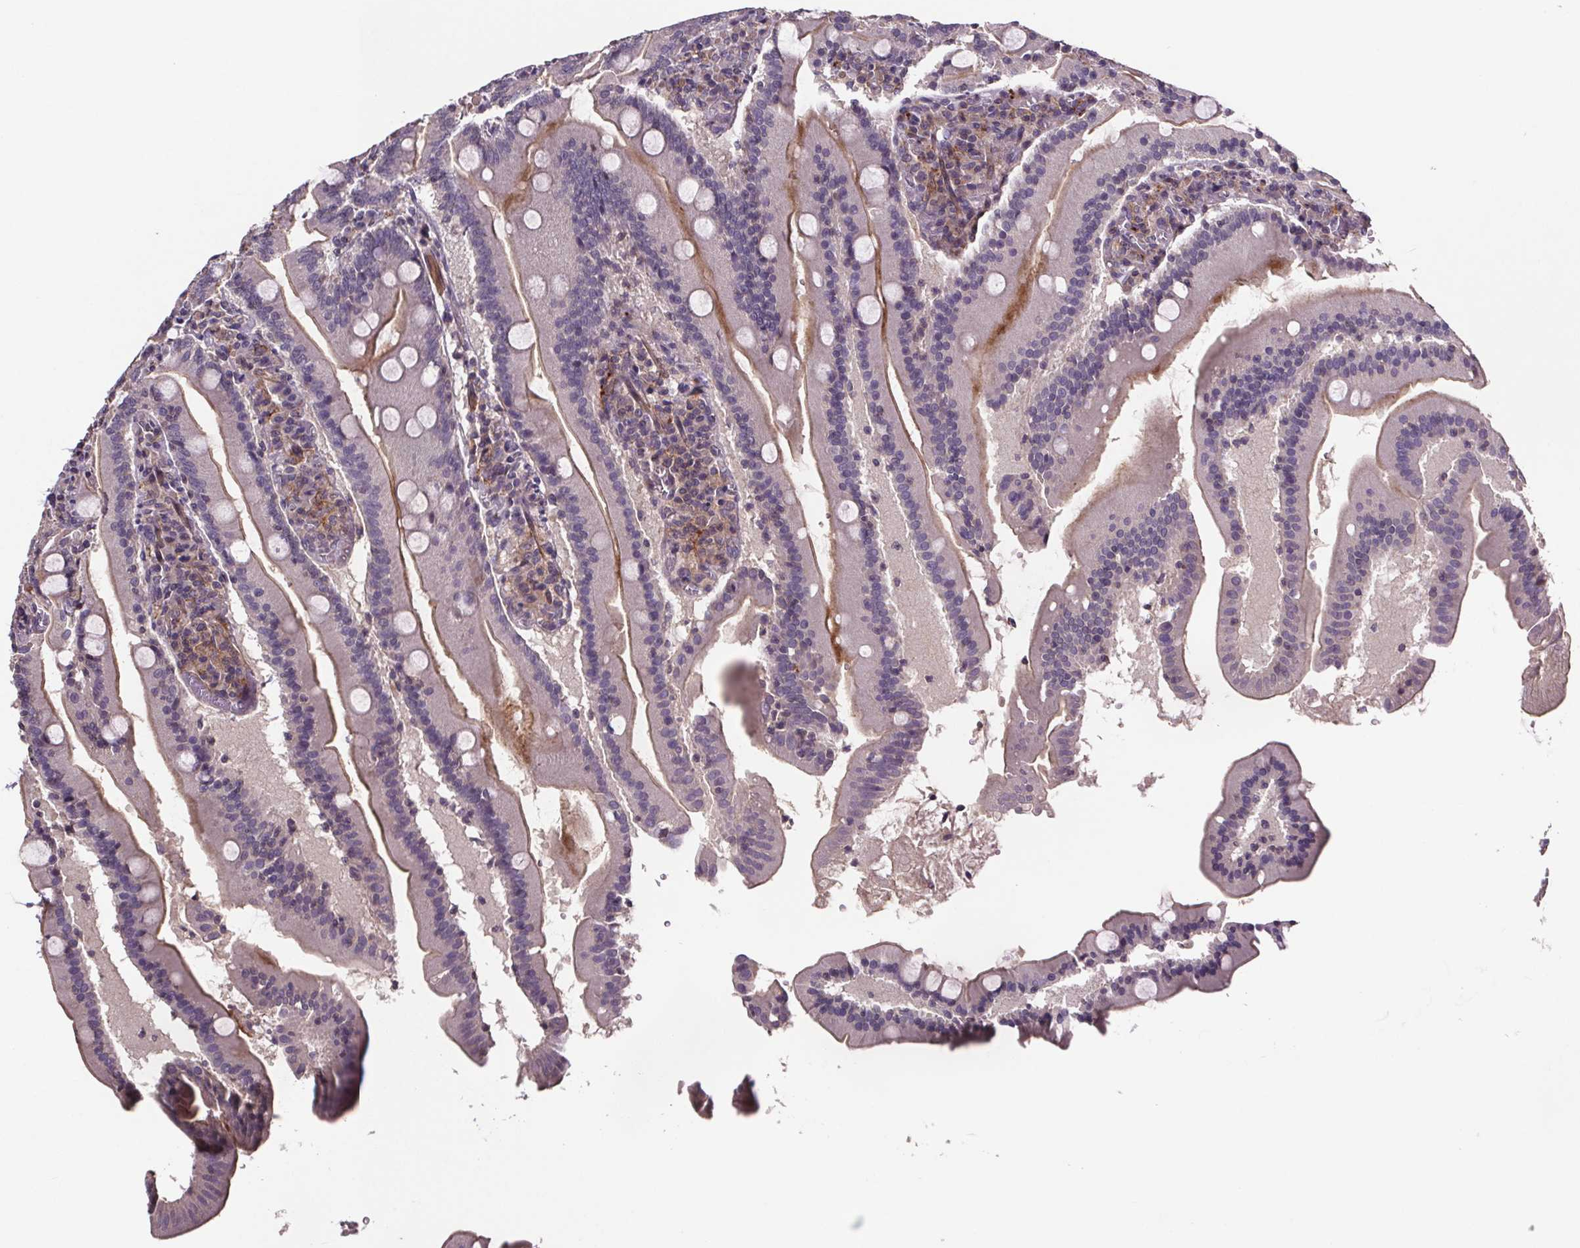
{"staining": {"intensity": "weak", "quantity": ">75%", "location": "cytoplasmic/membranous"}, "tissue": "small intestine", "cell_type": "Glandular cells", "image_type": "normal", "snomed": [{"axis": "morphology", "description": "Normal tissue, NOS"}, {"axis": "topography", "description": "Small intestine"}], "caption": "DAB immunohistochemical staining of normal human small intestine demonstrates weak cytoplasmic/membranous protein positivity in about >75% of glandular cells.", "gene": "CLN3", "patient": {"sex": "male", "age": 37}}